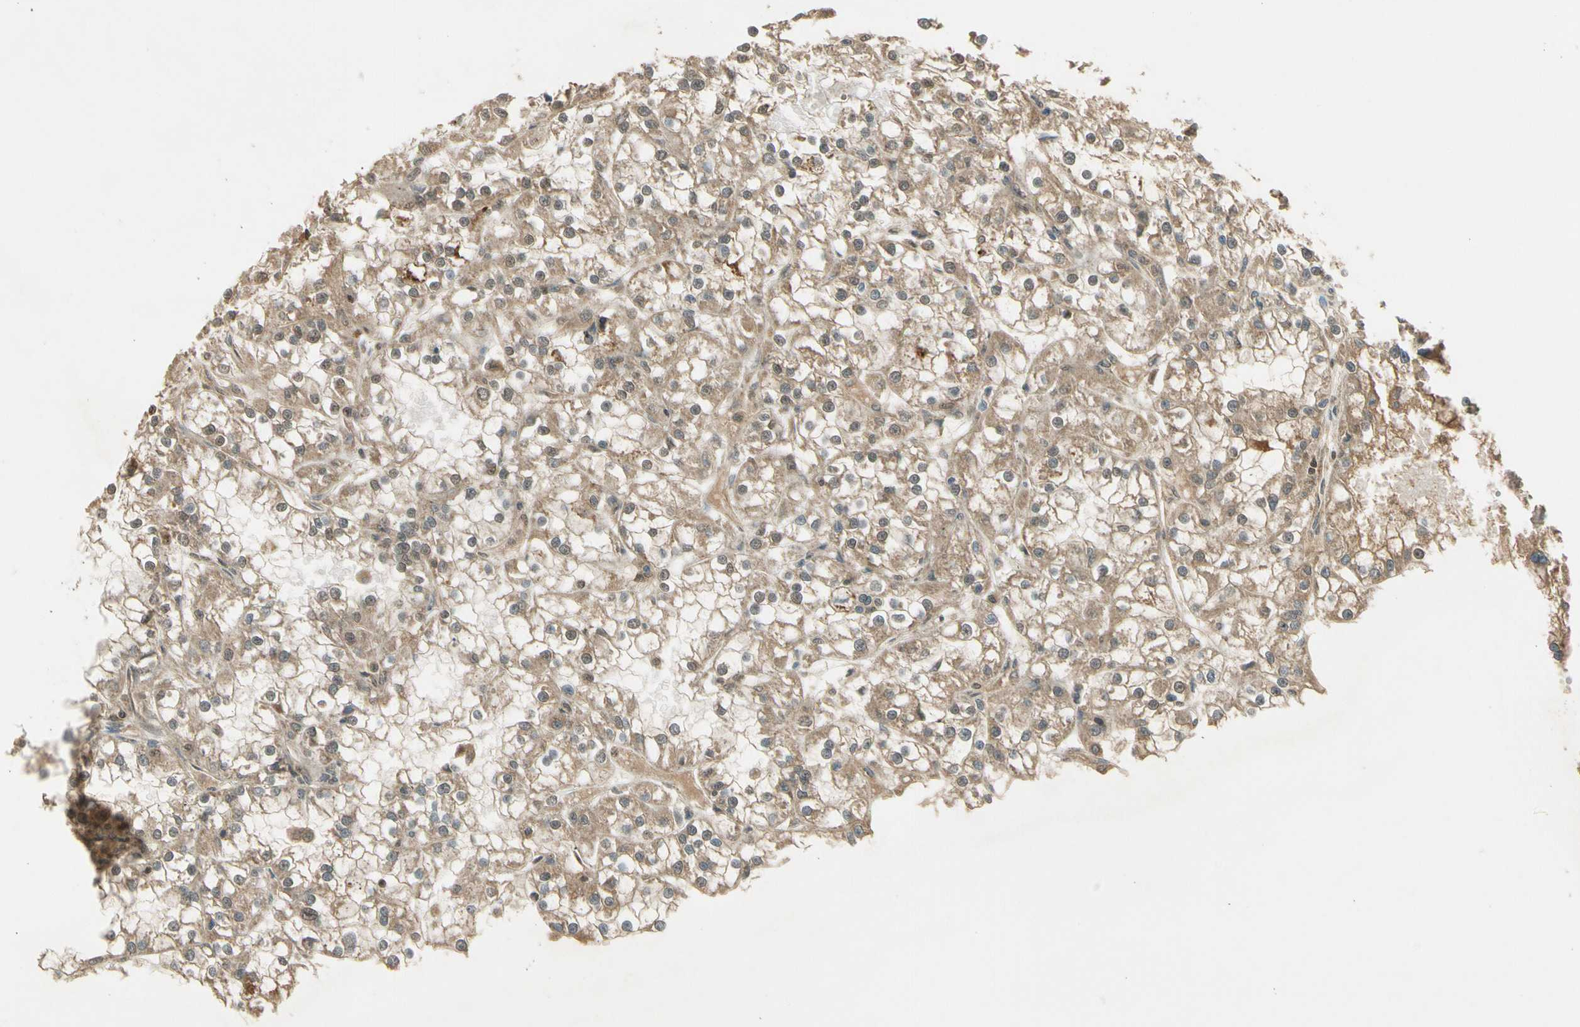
{"staining": {"intensity": "moderate", "quantity": ">75%", "location": "cytoplasmic/membranous"}, "tissue": "renal cancer", "cell_type": "Tumor cells", "image_type": "cancer", "snomed": [{"axis": "morphology", "description": "Adenocarcinoma, NOS"}, {"axis": "topography", "description": "Kidney"}], "caption": "Immunohistochemical staining of human adenocarcinoma (renal) shows medium levels of moderate cytoplasmic/membranous protein staining in approximately >75% of tumor cells.", "gene": "GMEB2", "patient": {"sex": "female", "age": 52}}